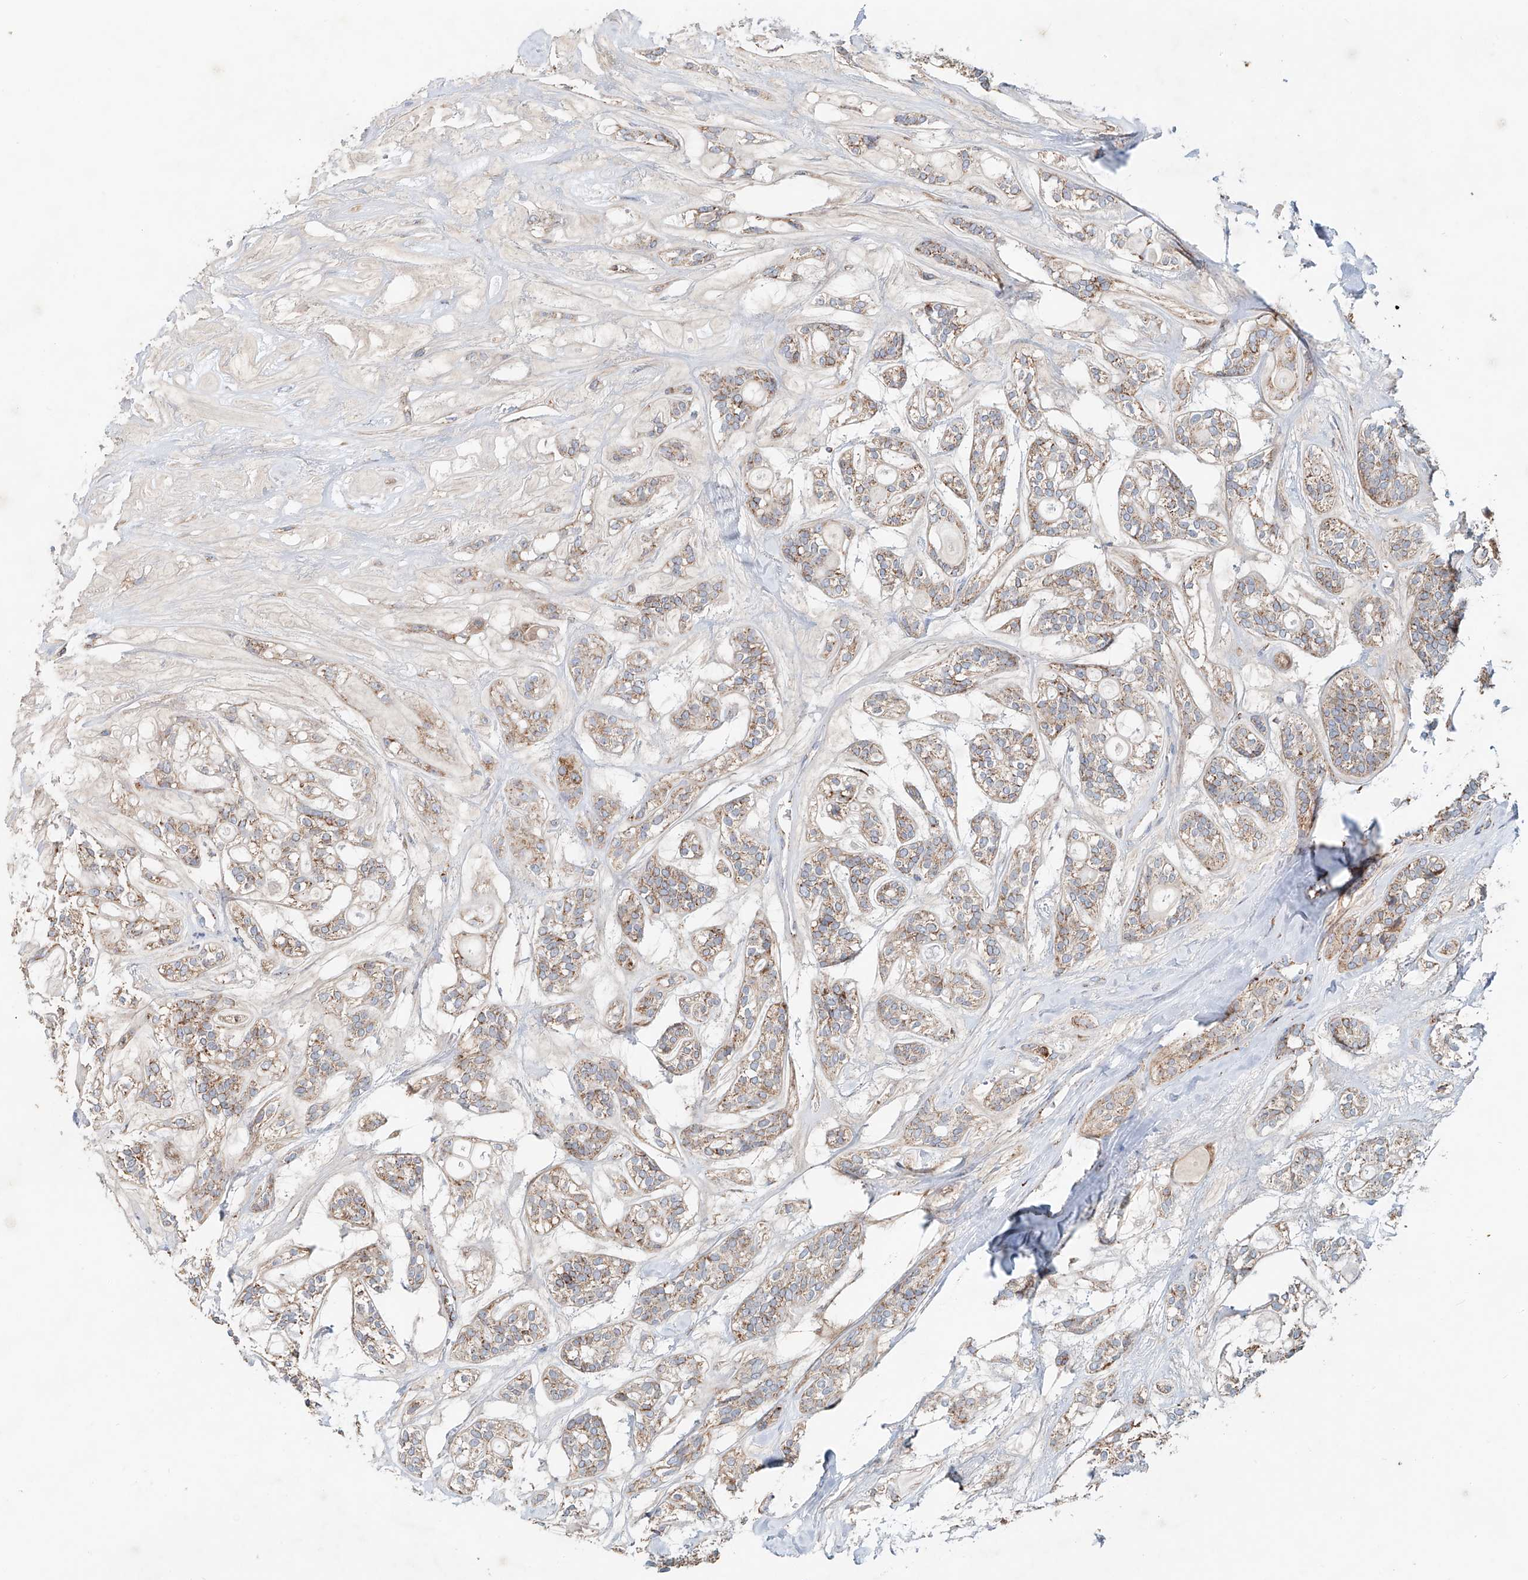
{"staining": {"intensity": "moderate", "quantity": "<25%", "location": "cytoplasmic/membranous"}, "tissue": "head and neck cancer", "cell_type": "Tumor cells", "image_type": "cancer", "snomed": [{"axis": "morphology", "description": "Adenocarcinoma, NOS"}, {"axis": "topography", "description": "Head-Neck"}], "caption": "Protein analysis of head and neck cancer (adenocarcinoma) tissue shows moderate cytoplasmic/membranous expression in about <25% of tumor cells. (DAB IHC with brightfield microscopy, high magnification).", "gene": "CARD10", "patient": {"sex": "male", "age": 66}}